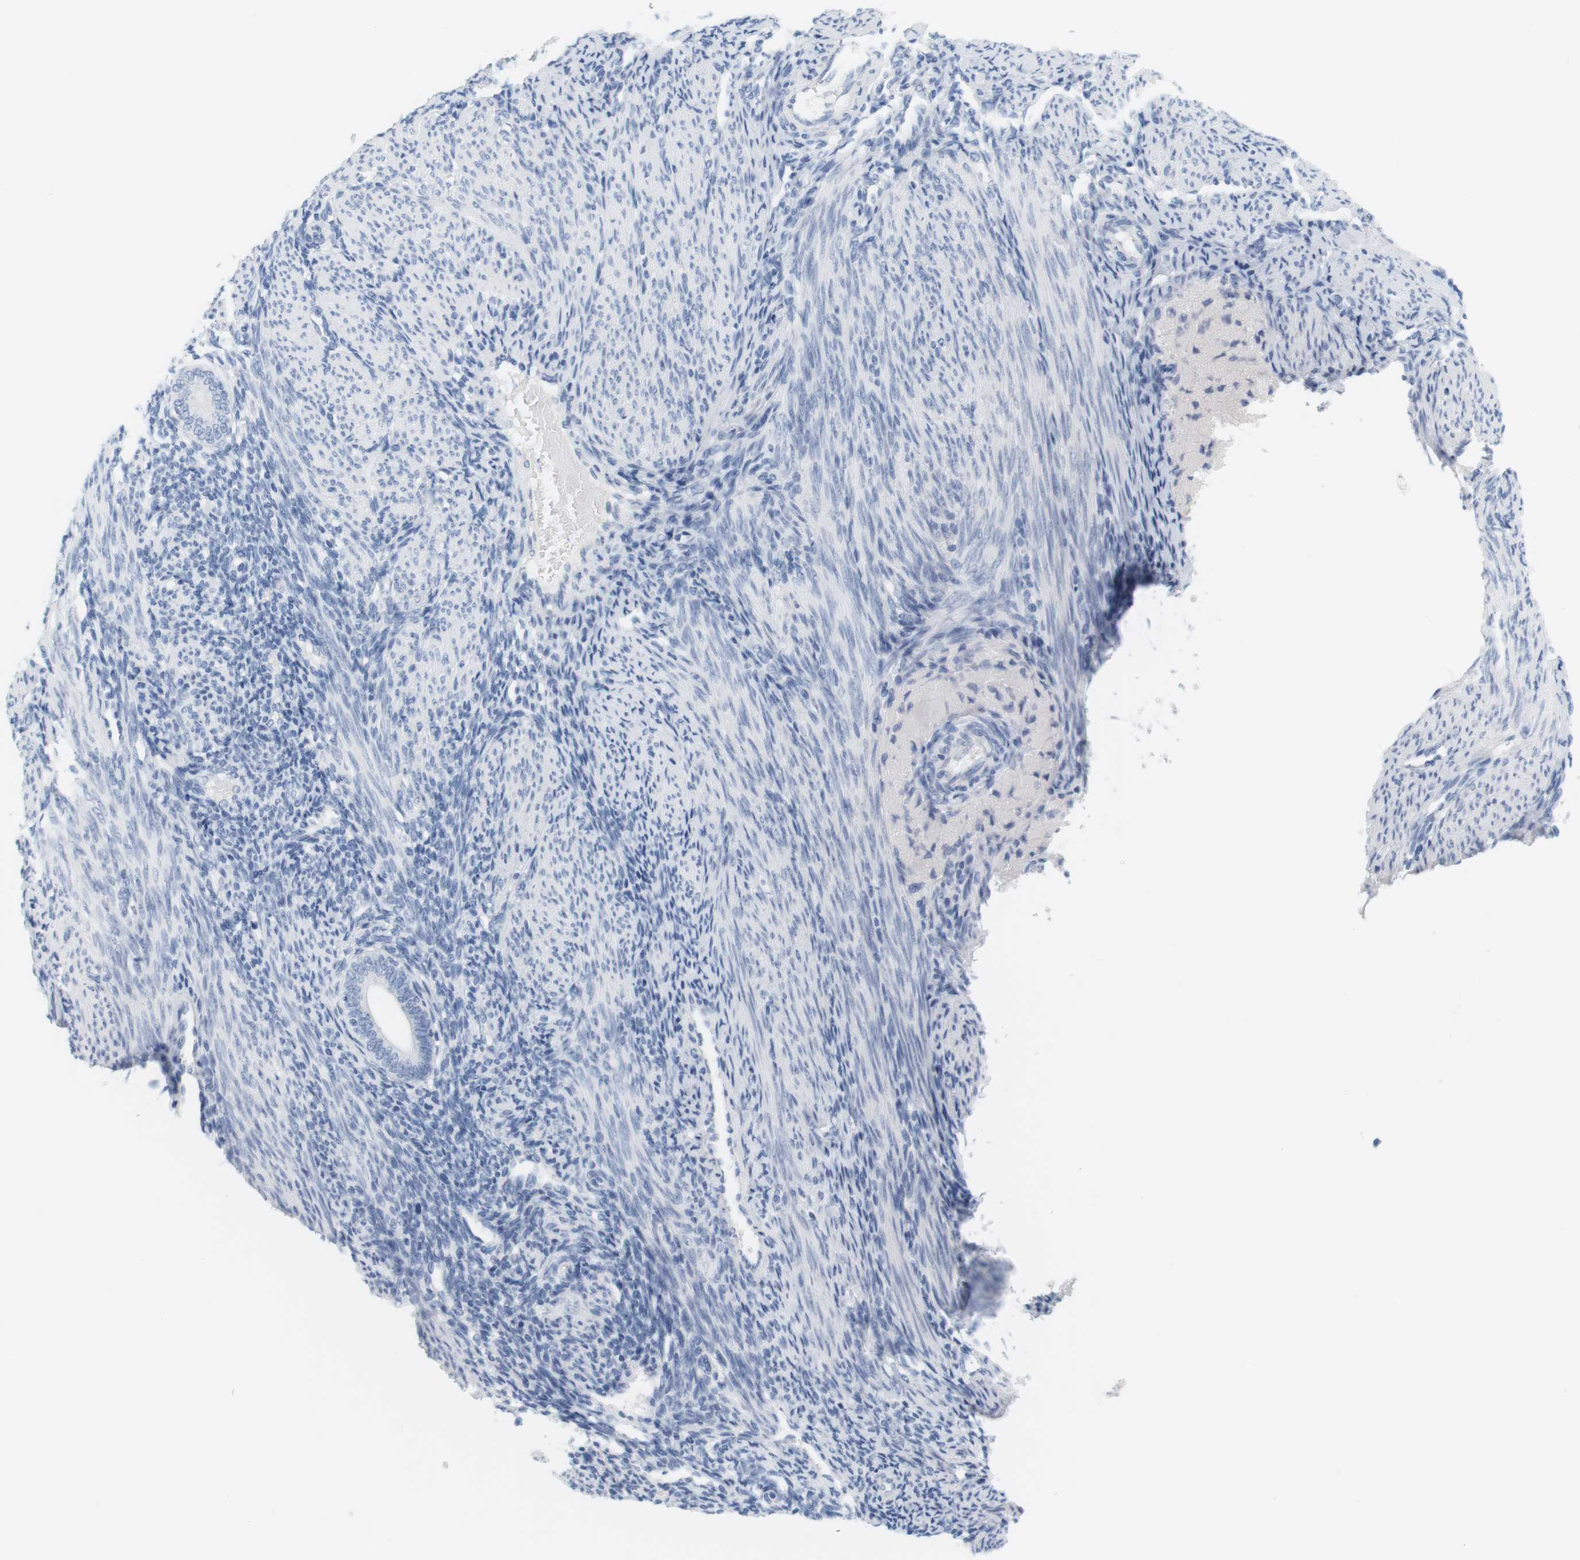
{"staining": {"intensity": "negative", "quantity": "none", "location": "none"}, "tissue": "endometrium", "cell_type": "Cells in endometrial stroma", "image_type": "normal", "snomed": [{"axis": "morphology", "description": "Normal tissue, NOS"}, {"axis": "topography", "description": "Uterus"}, {"axis": "topography", "description": "Endometrium"}], "caption": "Immunohistochemistry of benign endometrium exhibits no expression in cells in endometrial stroma.", "gene": "OPRM1", "patient": {"sex": "female", "age": 33}}